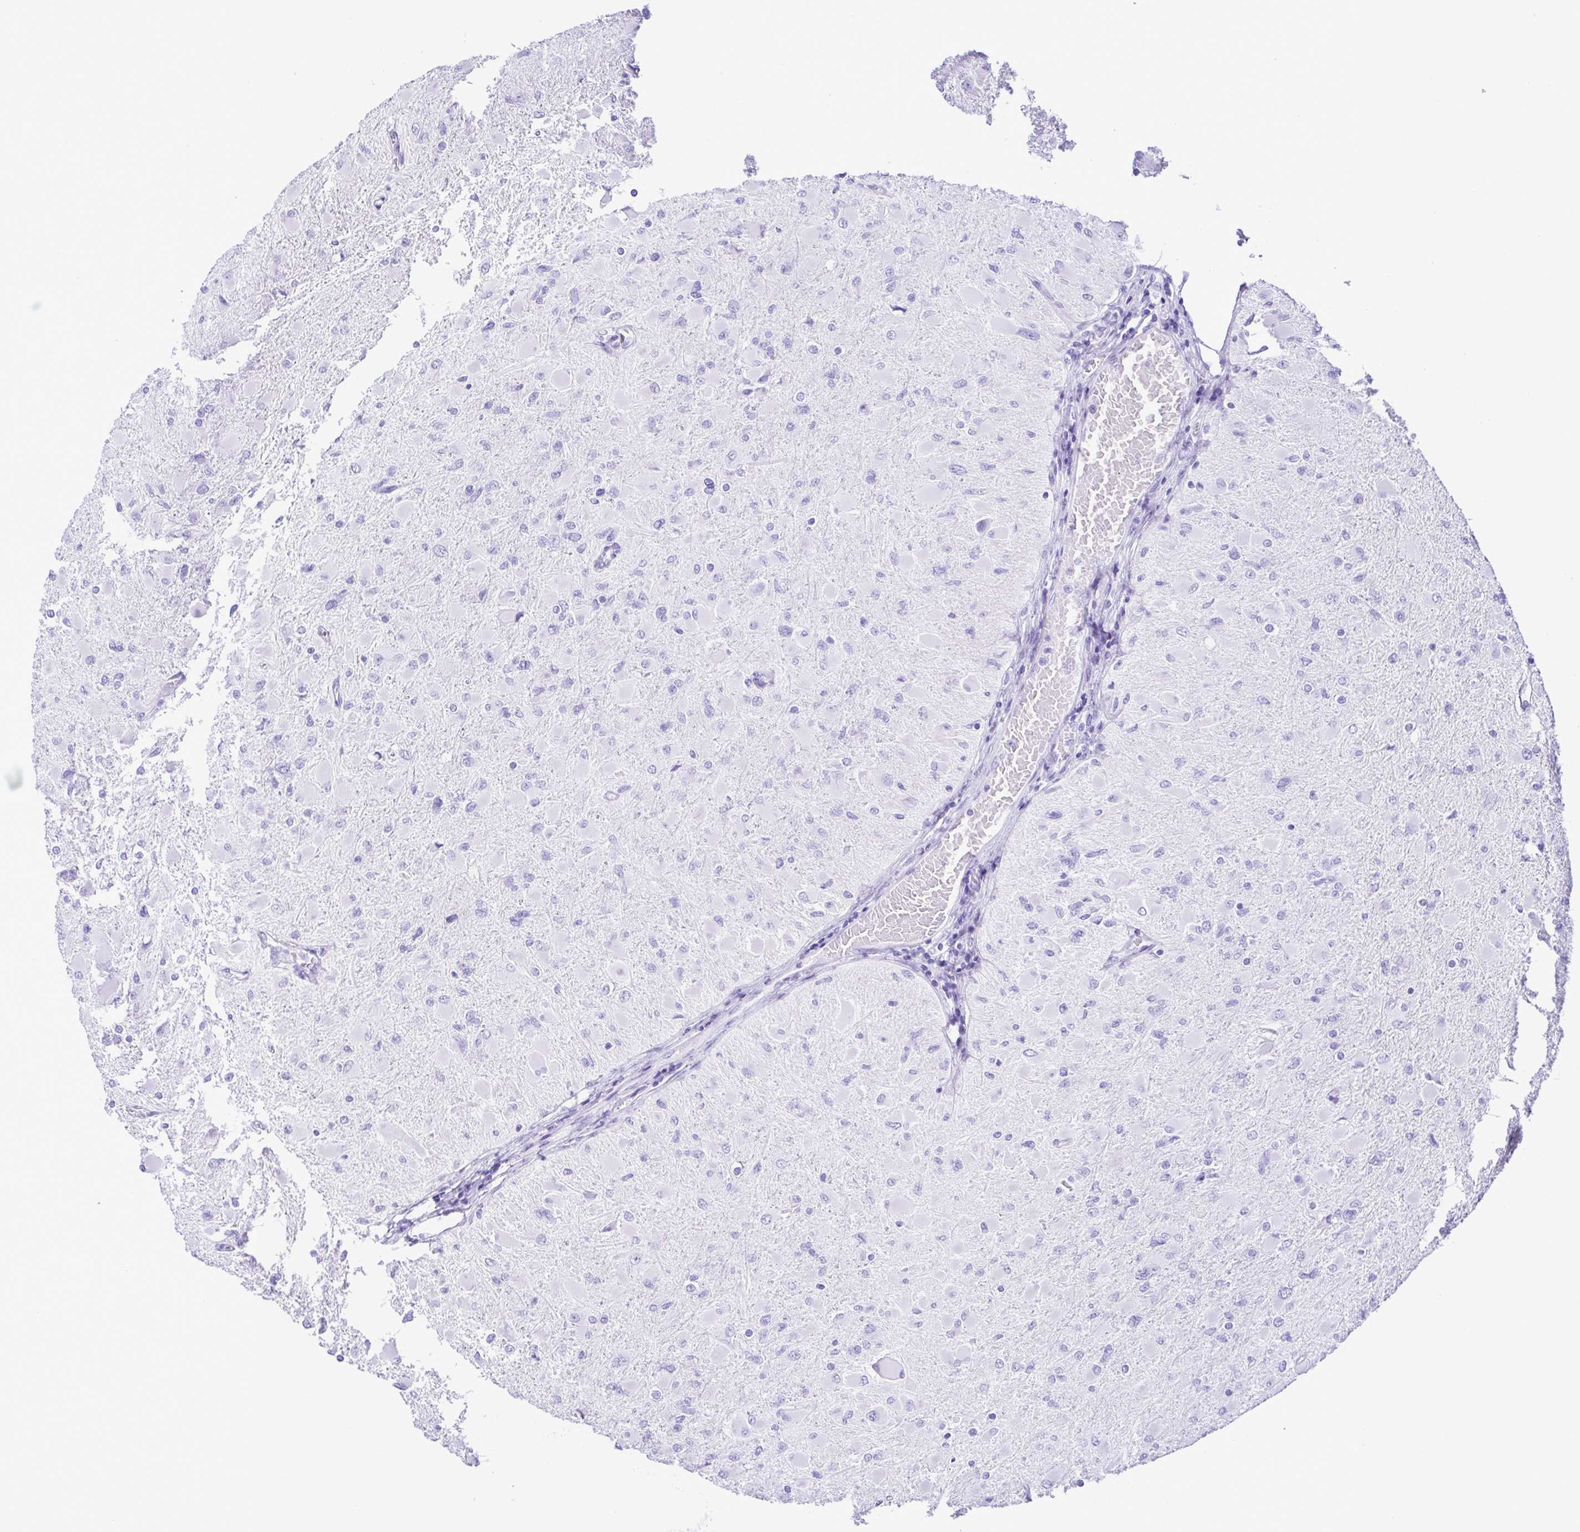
{"staining": {"intensity": "negative", "quantity": "none", "location": "none"}, "tissue": "glioma", "cell_type": "Tumor cells", "image_type": "cancer", "snomed": [{"axis": "morphology", "description": "Glioma, malignant, High grade"}, {"axis": "topography", "description": "Cerebral cortex"}], "caption": "This is a histopathology image of immunohistochemistry staining of glioma, which shows no positivity in tumor cells.", "gene": "ERP27", "patient": {"sex": "female", "age": 36}}